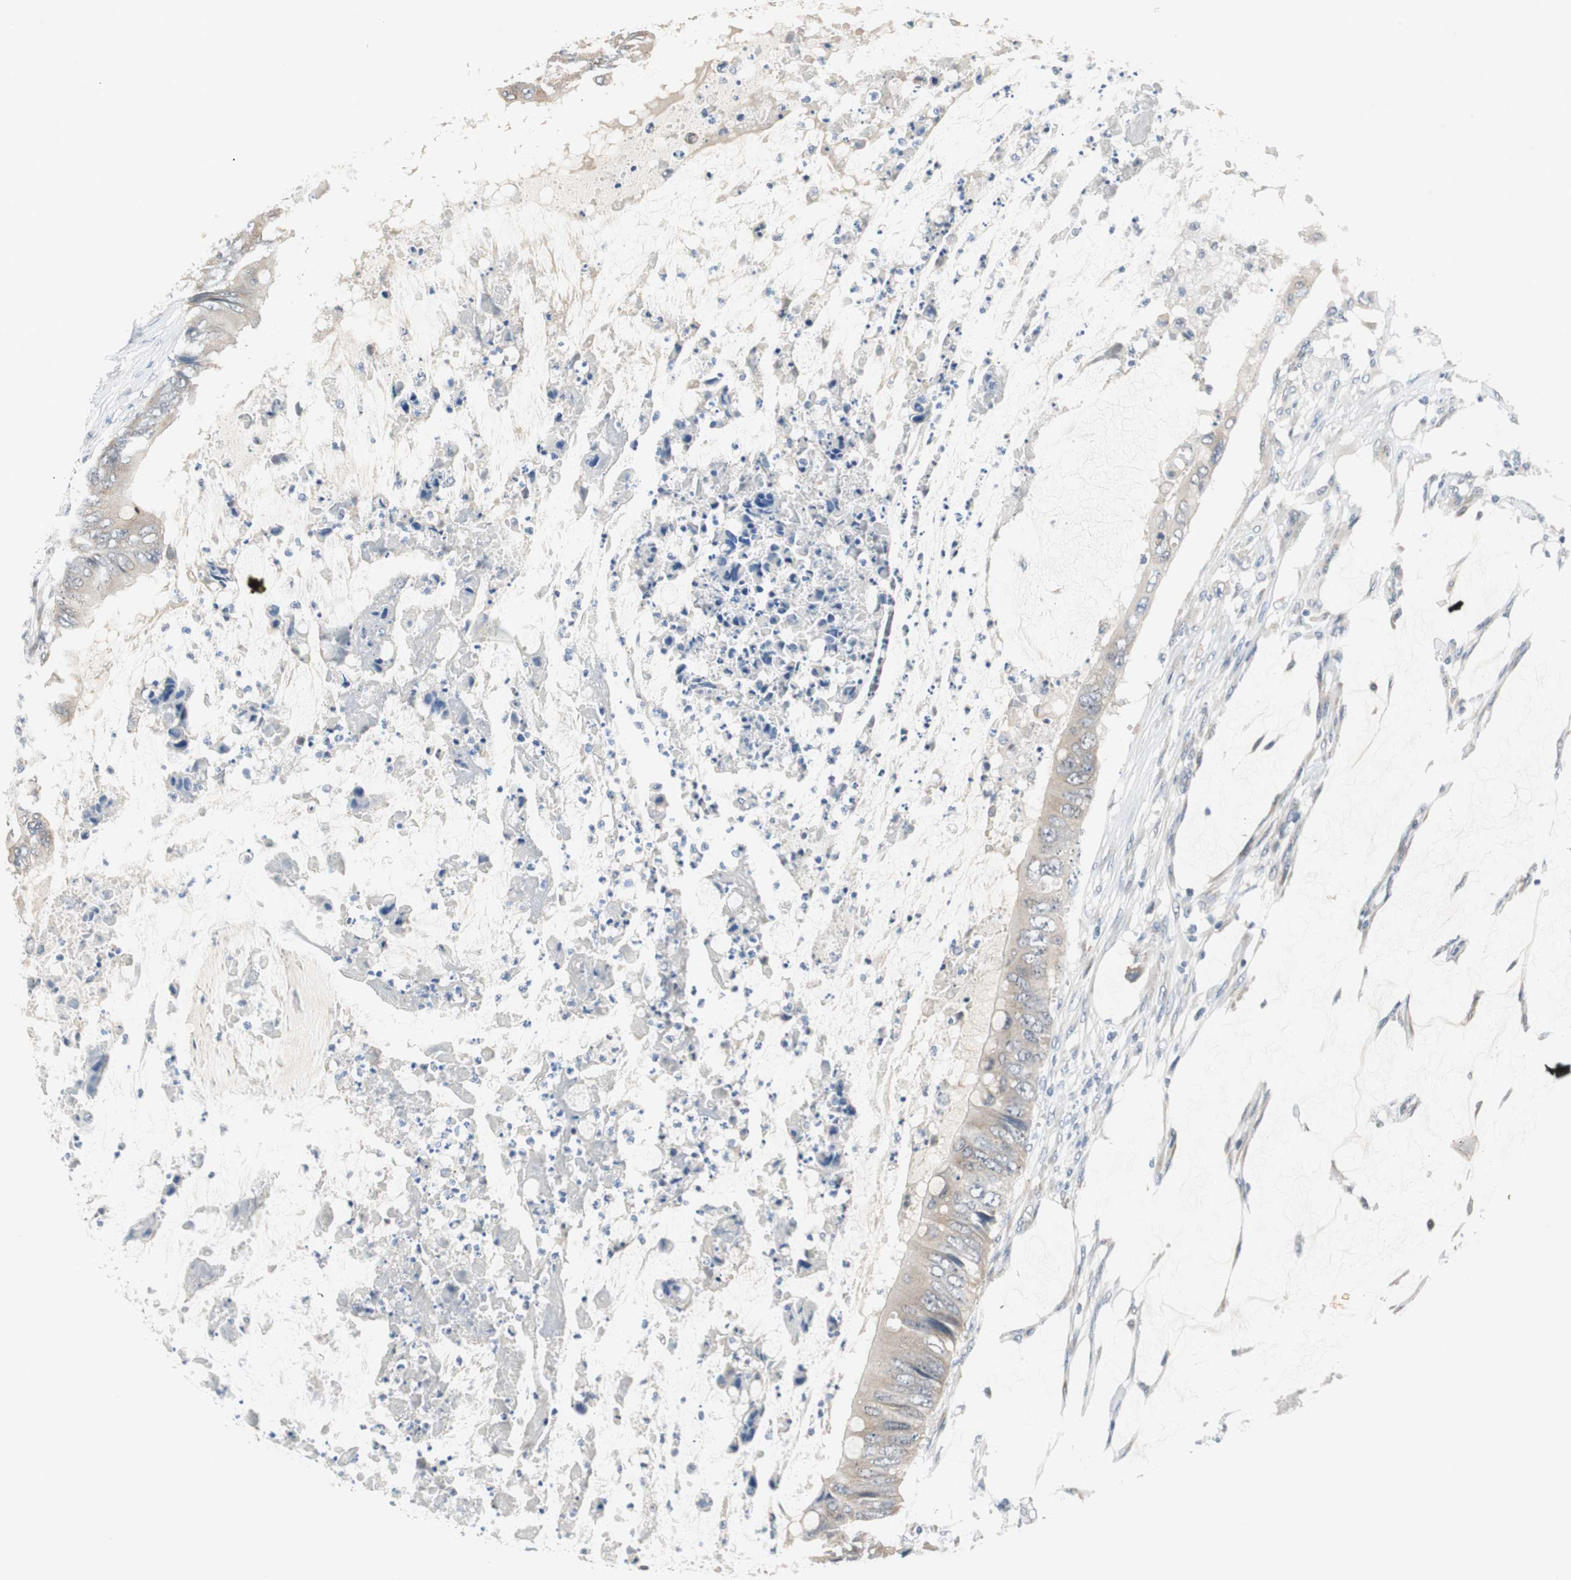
{"staining": {"intensity": "moderate", "quantity": ">75%", "location": "cytoplasmic/membranous"}, "tissue": "colorectal cancer", "cell_type": "Tumor cells", "image_type": "cancer", "snomed": [{"axis": "morphology", "description": "Normal tissue, NOS"}, {"axis": "morphology", "description": "Adenocarcinoma, NOS"}, {"axis": "topography", "description": "Rectum"}, {"axis": "topography", "description": "Peripheral nerve tissue"}], "caption": "DAB immunohistochemical staining of adenocarcinoma (colorectal) shows moderate cytoplasmic/membranous protein expression in about >75% of tumor cells.", "gene": "PLAA", "patient": {"sex": "female", "age": 77}}